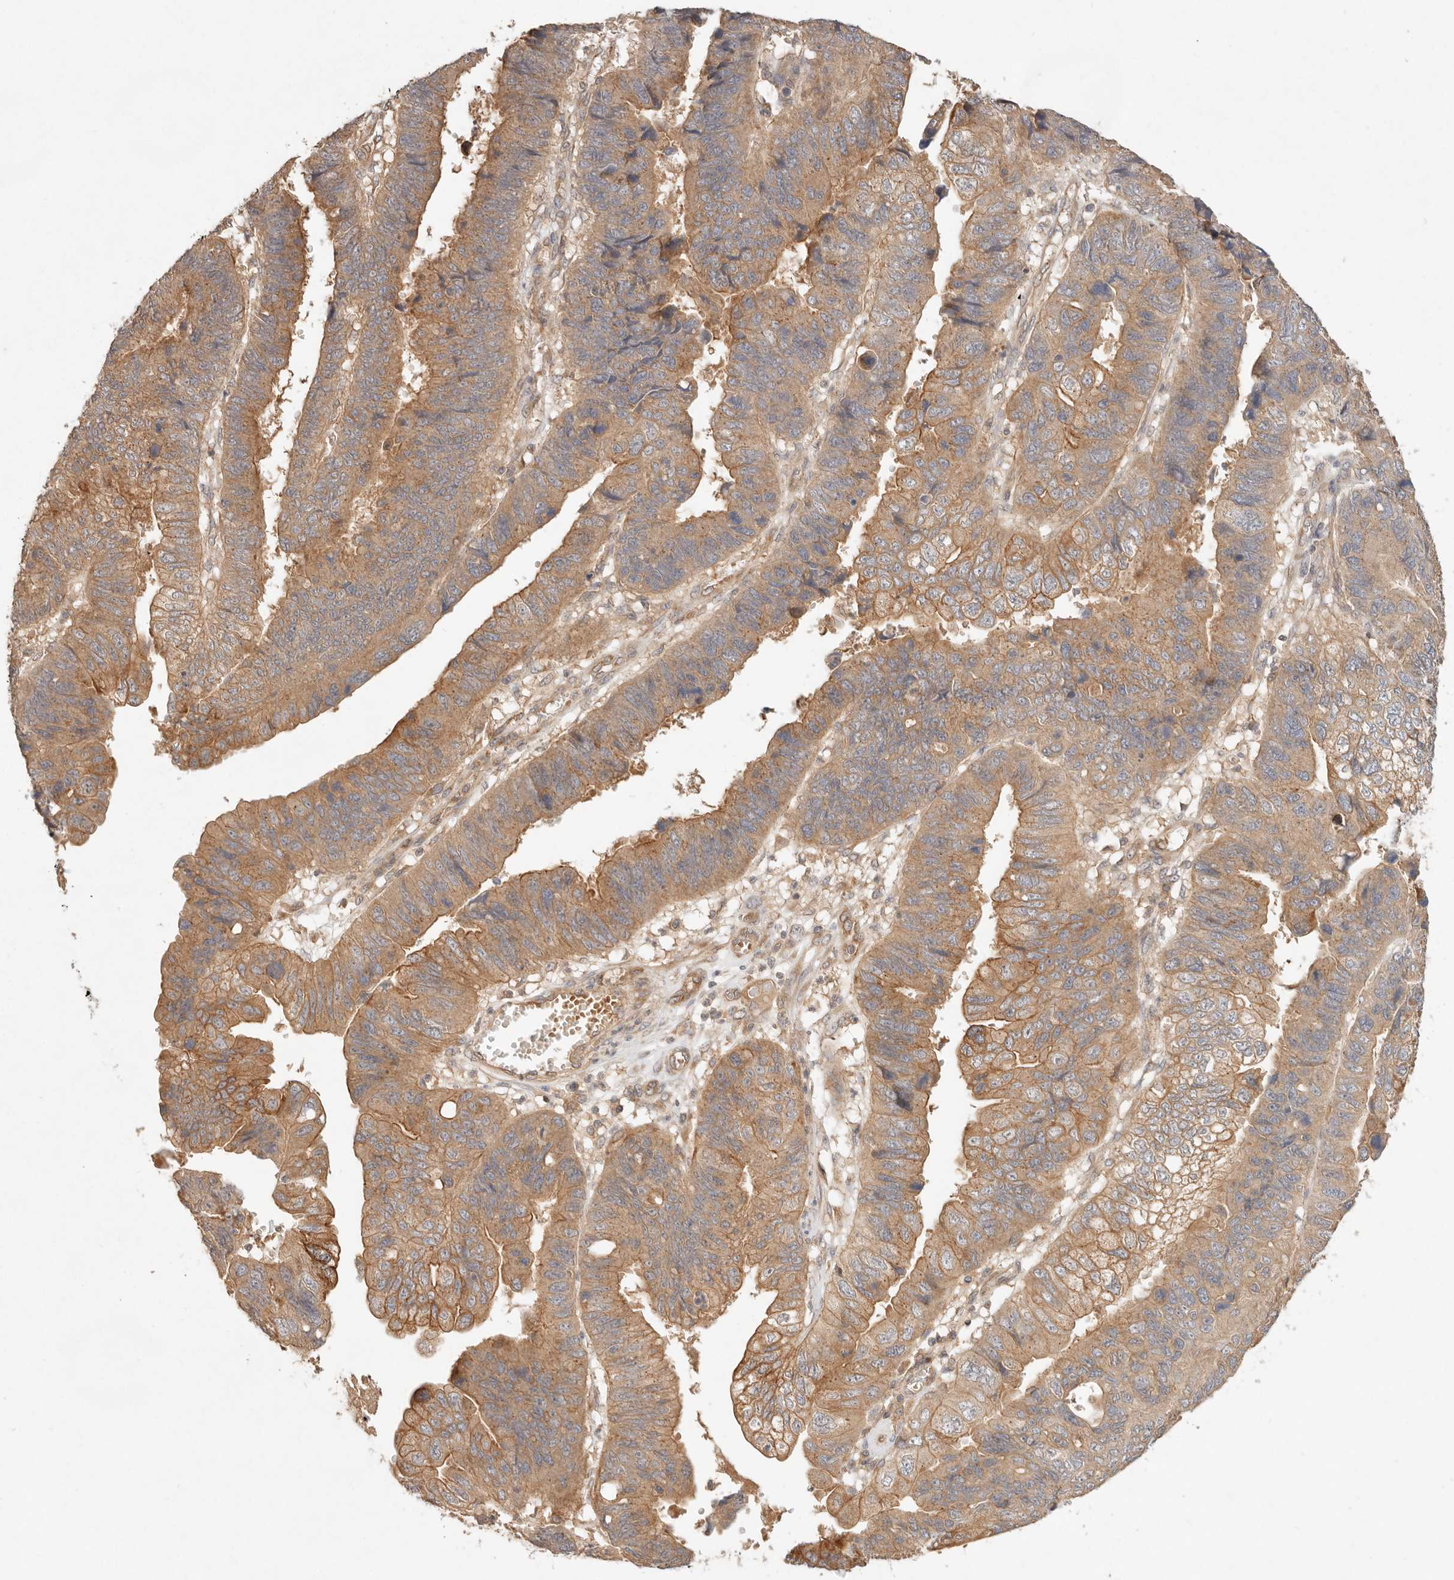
{"staining": {"intensity": "moderate", "quantity": ">75%", "location": "cytoplasmic/membranous"}, "tissue": "stomach cancer", "cell_type": "Tumor cells", "image_type": "cancer", "snomed": [{"axis": "morphology", "description": "Adenocarcinoma, NOS"}, {"axis": "topography", "description": "Stomach"}], "caption": "Protein staining of stomach cancer (adenocarcinoma) tissue shows moderate cytoplasmic/membranous positivity in approximately >75% of tumor cells.", "gene": "HECTD3", "patient": {"sex": "male", "age": 59}}